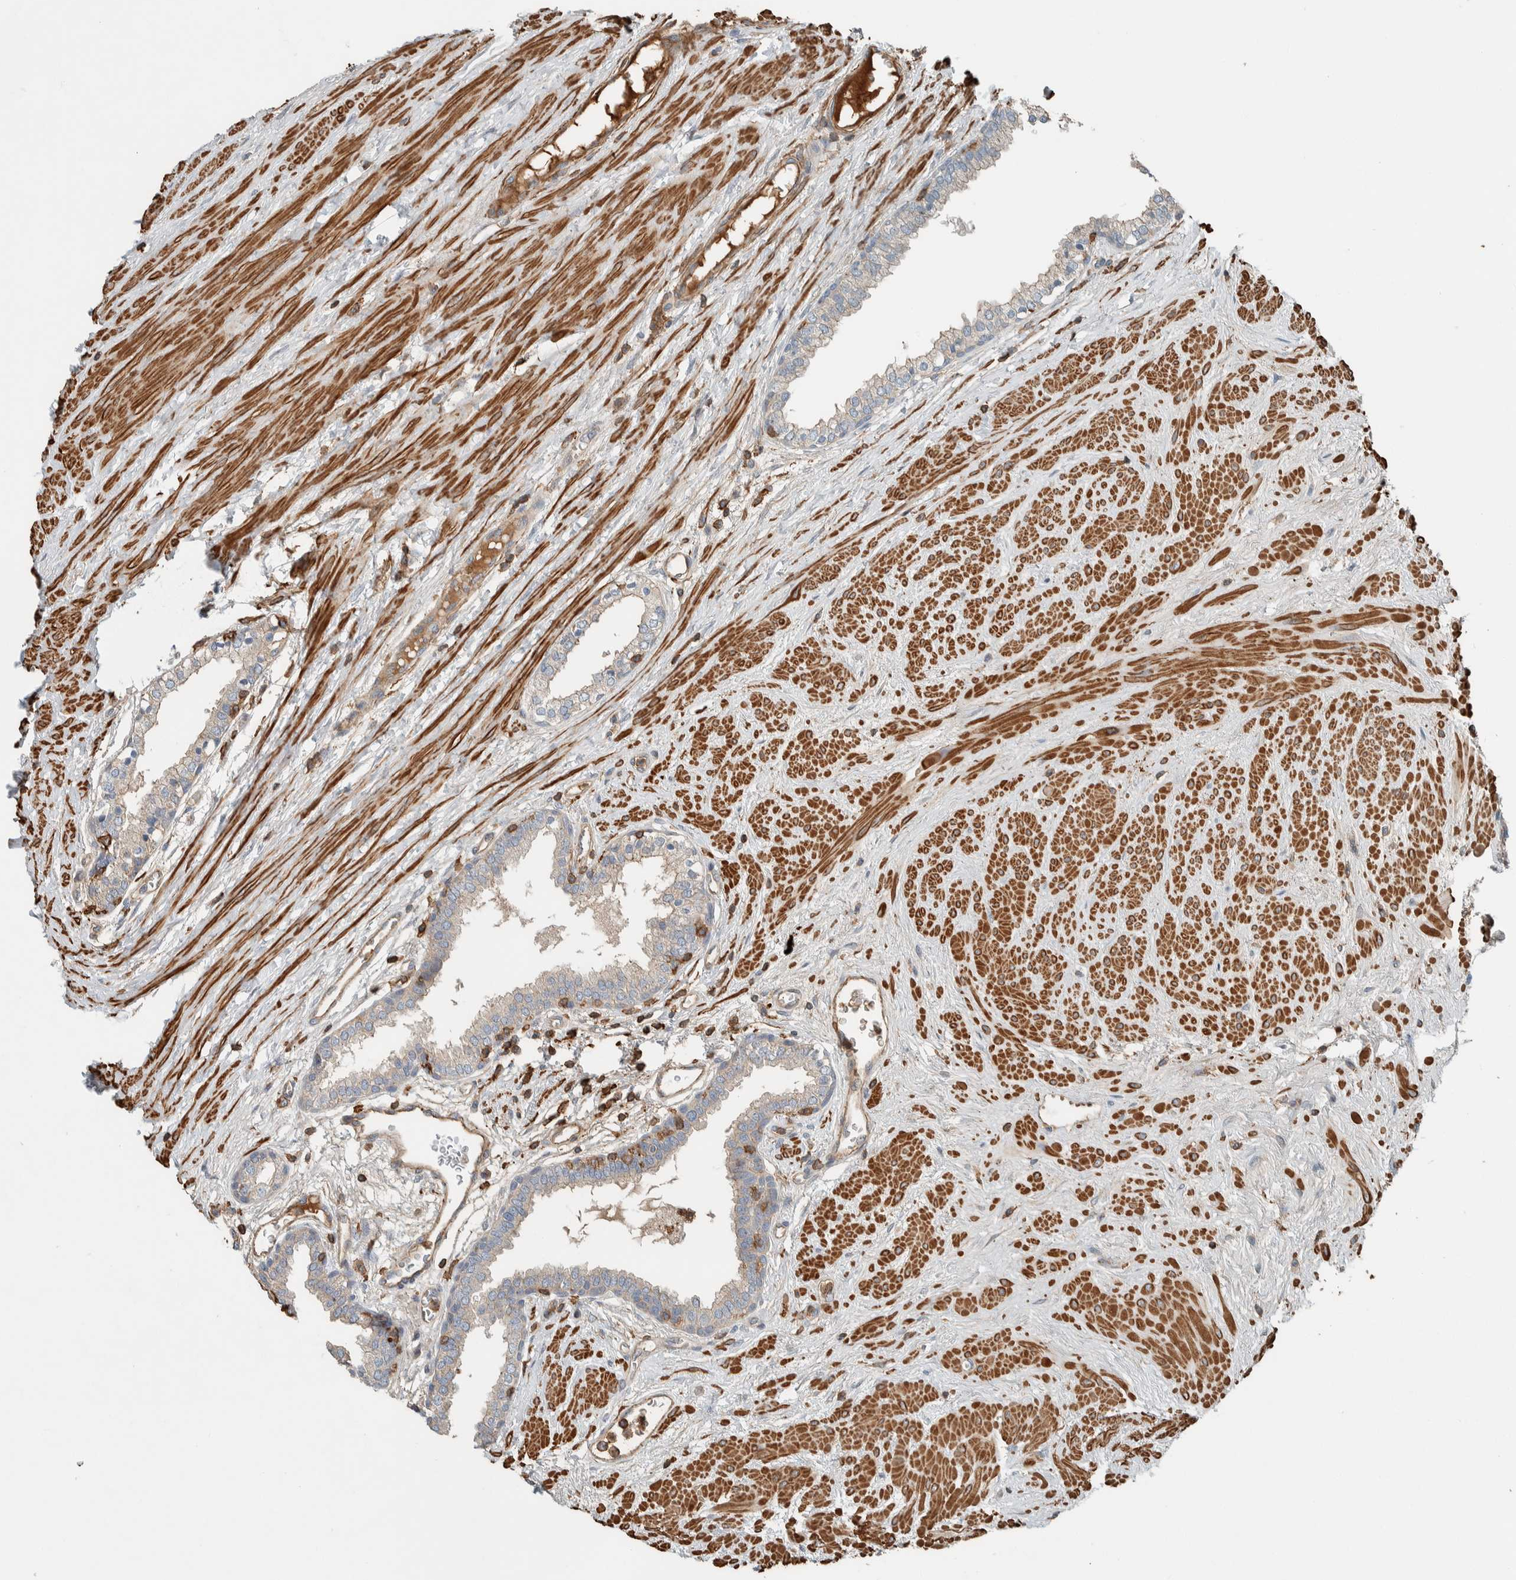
{"staining": {"intensity": "weak", "quantity": "25%-75%", "location": "cytoplasmic/membranous"}, "tissue": "prostate", "cell_type": "Glandular cells", "image_type": "normal", "snomed": [{"axis": "morphology", "description": "Normal tissue, NOS"}, {"axis": "topography", "description": "Prostate"}], "caption": "High-power microscopy captured an immunohistochemistry image of normal prostate, revealing weak cytoplasmic/membranous staining in about 25%-75% of glandular cells.", "gene": "CTBP2", "patient": {"sex": "male", "age": 51}}